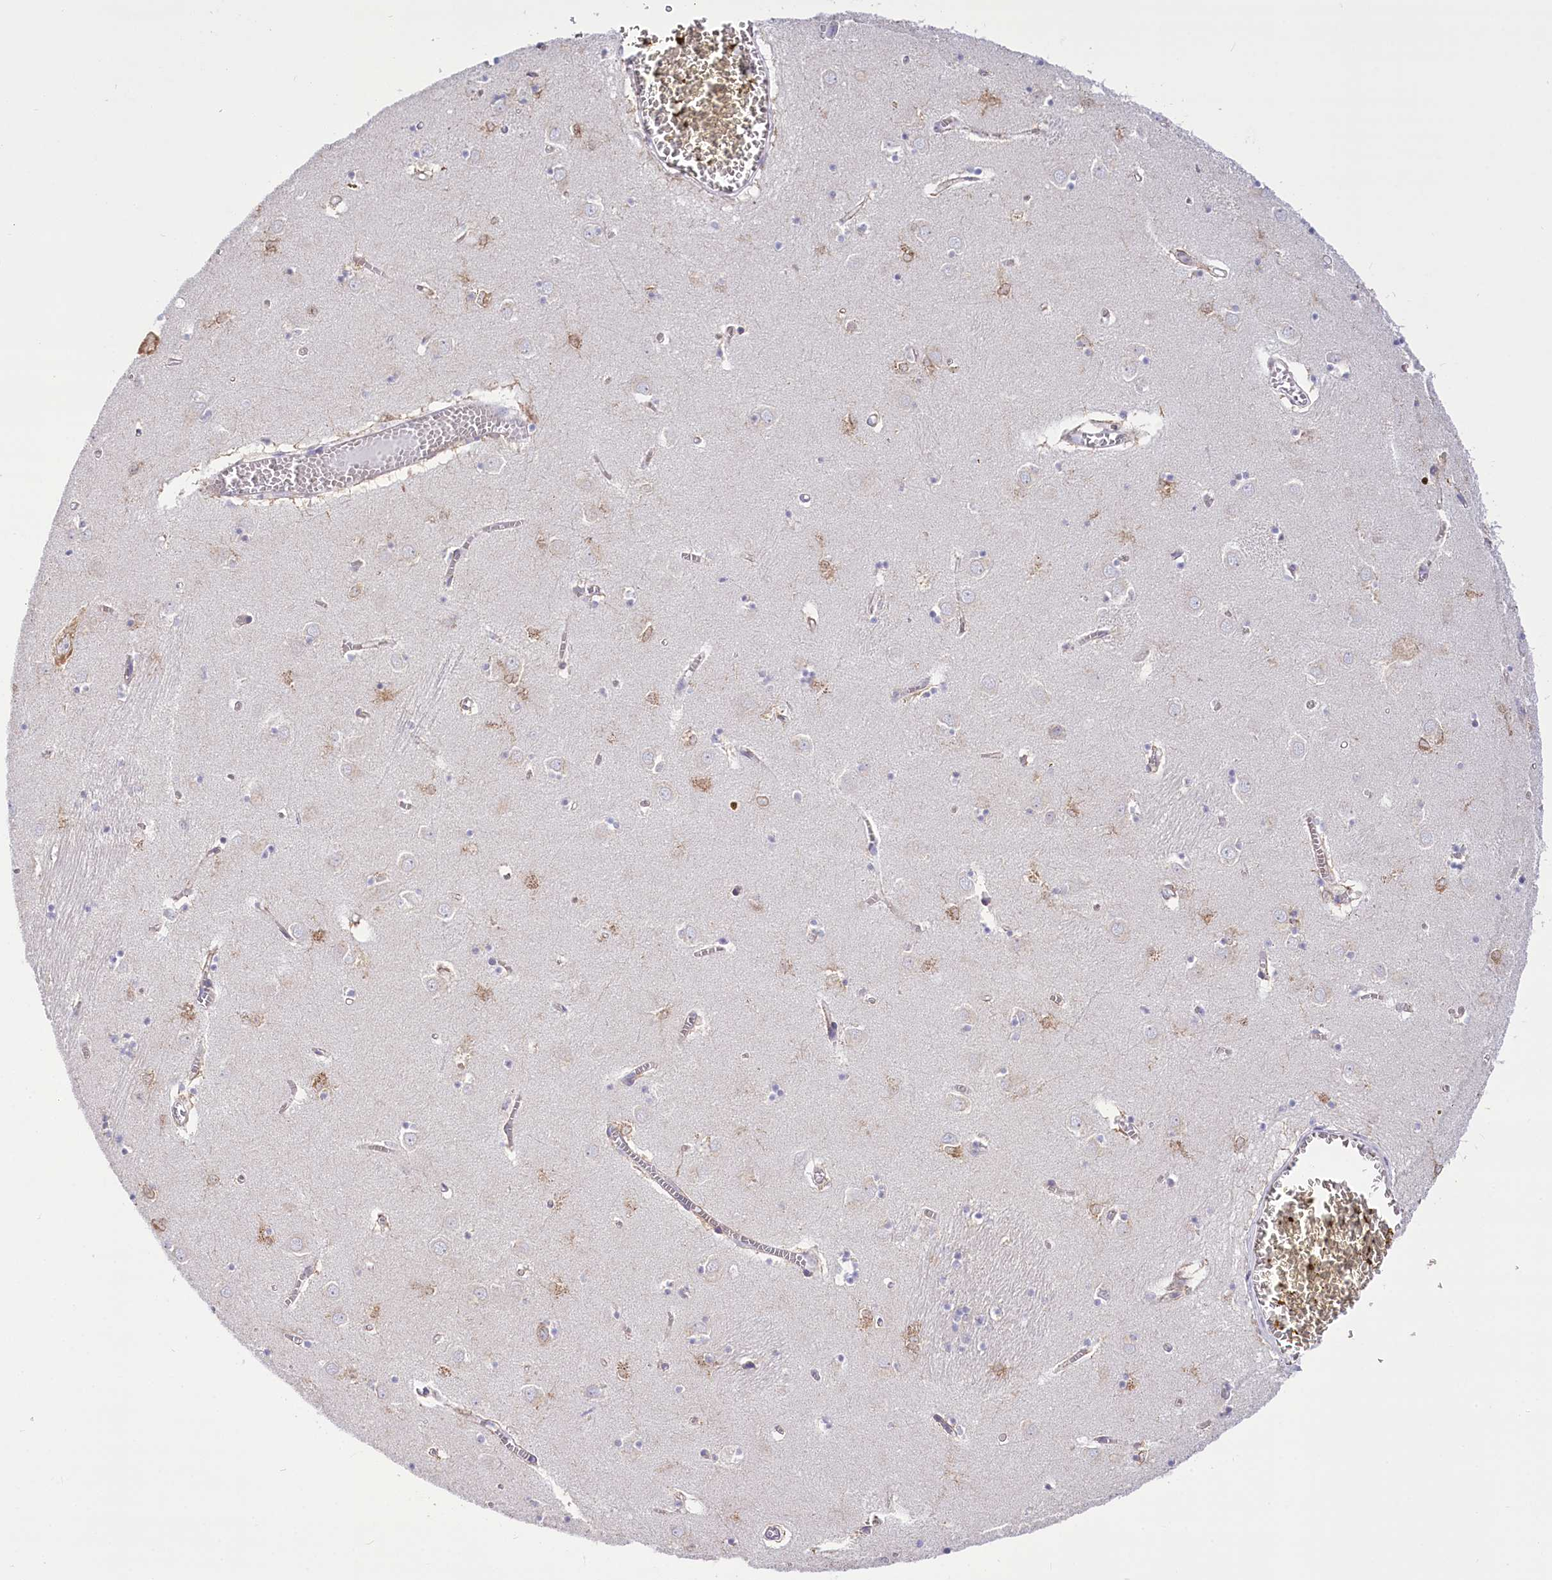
{"staining": {"intensity": "moderate", "quantity": "<25%", "location": "cytoplasmic/membranous"}, "tissue": "caudate", "cell_type": "Glial cells", "image_type": "normal", "snomed": [{"axis": "morphology", "description": "Normal tissue, NOS"}, {"axis": "topography", "description": "Lateral ventricle wall"}], "caption": "Immunohistochemistry (IHC) (DAB) staining of unremarkable caudate shows moderate cytoplasmic/membranous protein expression in about <25% of glial cells. The protein of interest is shown in brown color, while the nuclei are stained blue.", "gene": "STT3B", "patient": {"sex": "male", "age": 70}}